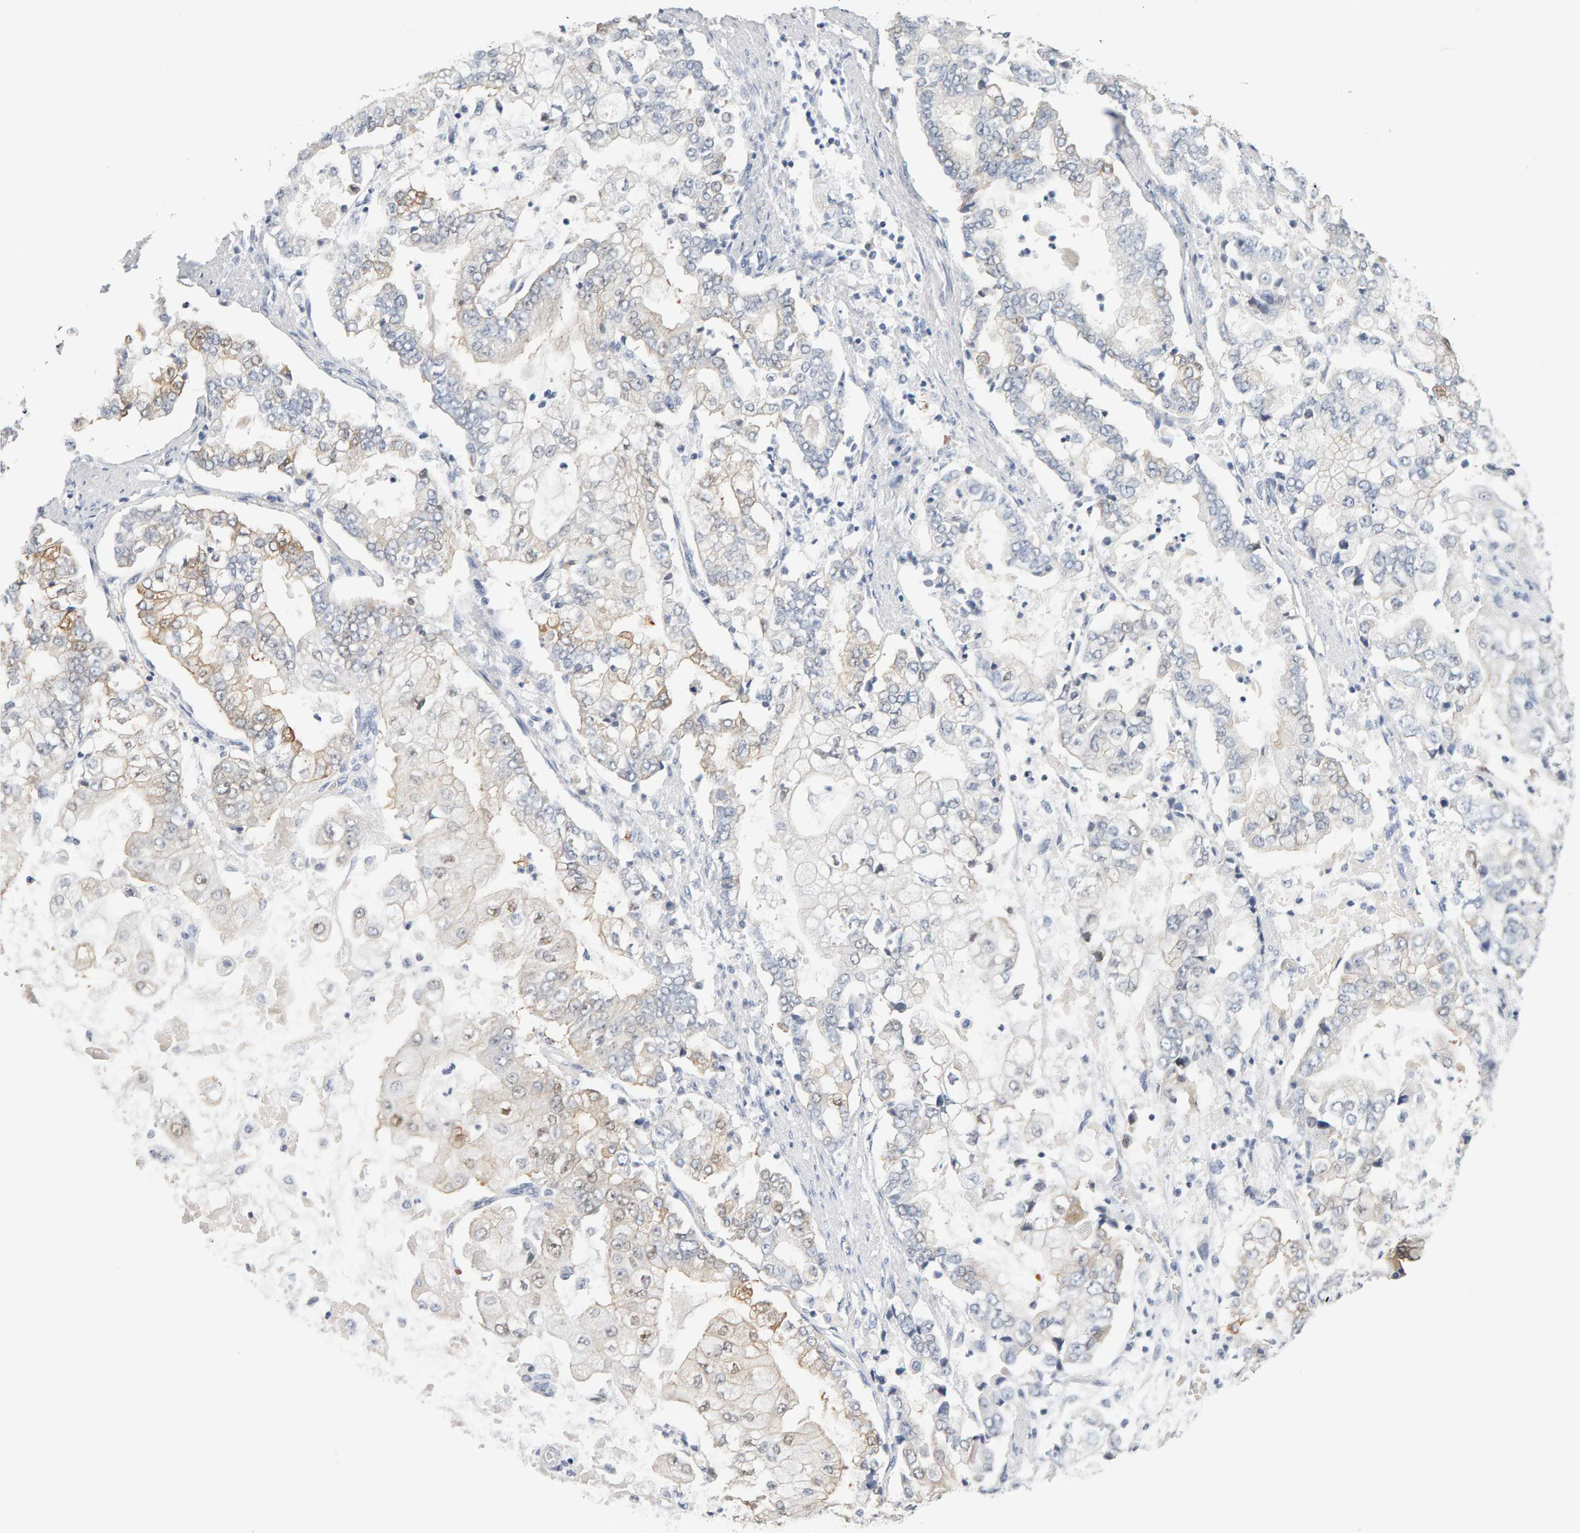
{"staining": {"intensity": "weak", "quantity": "25%-75%", "location": "cytoplasmic/membranous"}, "tissue": "stomach cancer", "cell_type": "Tumor cells", "image_type": "cancer", "snomed": [{"axis": "morphology", "description": "Adenocarcinoma, NOS"}, {"axis": "topography", "description": "Stomach"}], "caption": "A brown stain highlights weak cytoplasmic/membranous staining of a protein in human stomach adenocarcinoma tumor cells.", "gene": "CTH", "patient": {"sex": "male", "age": 76}}